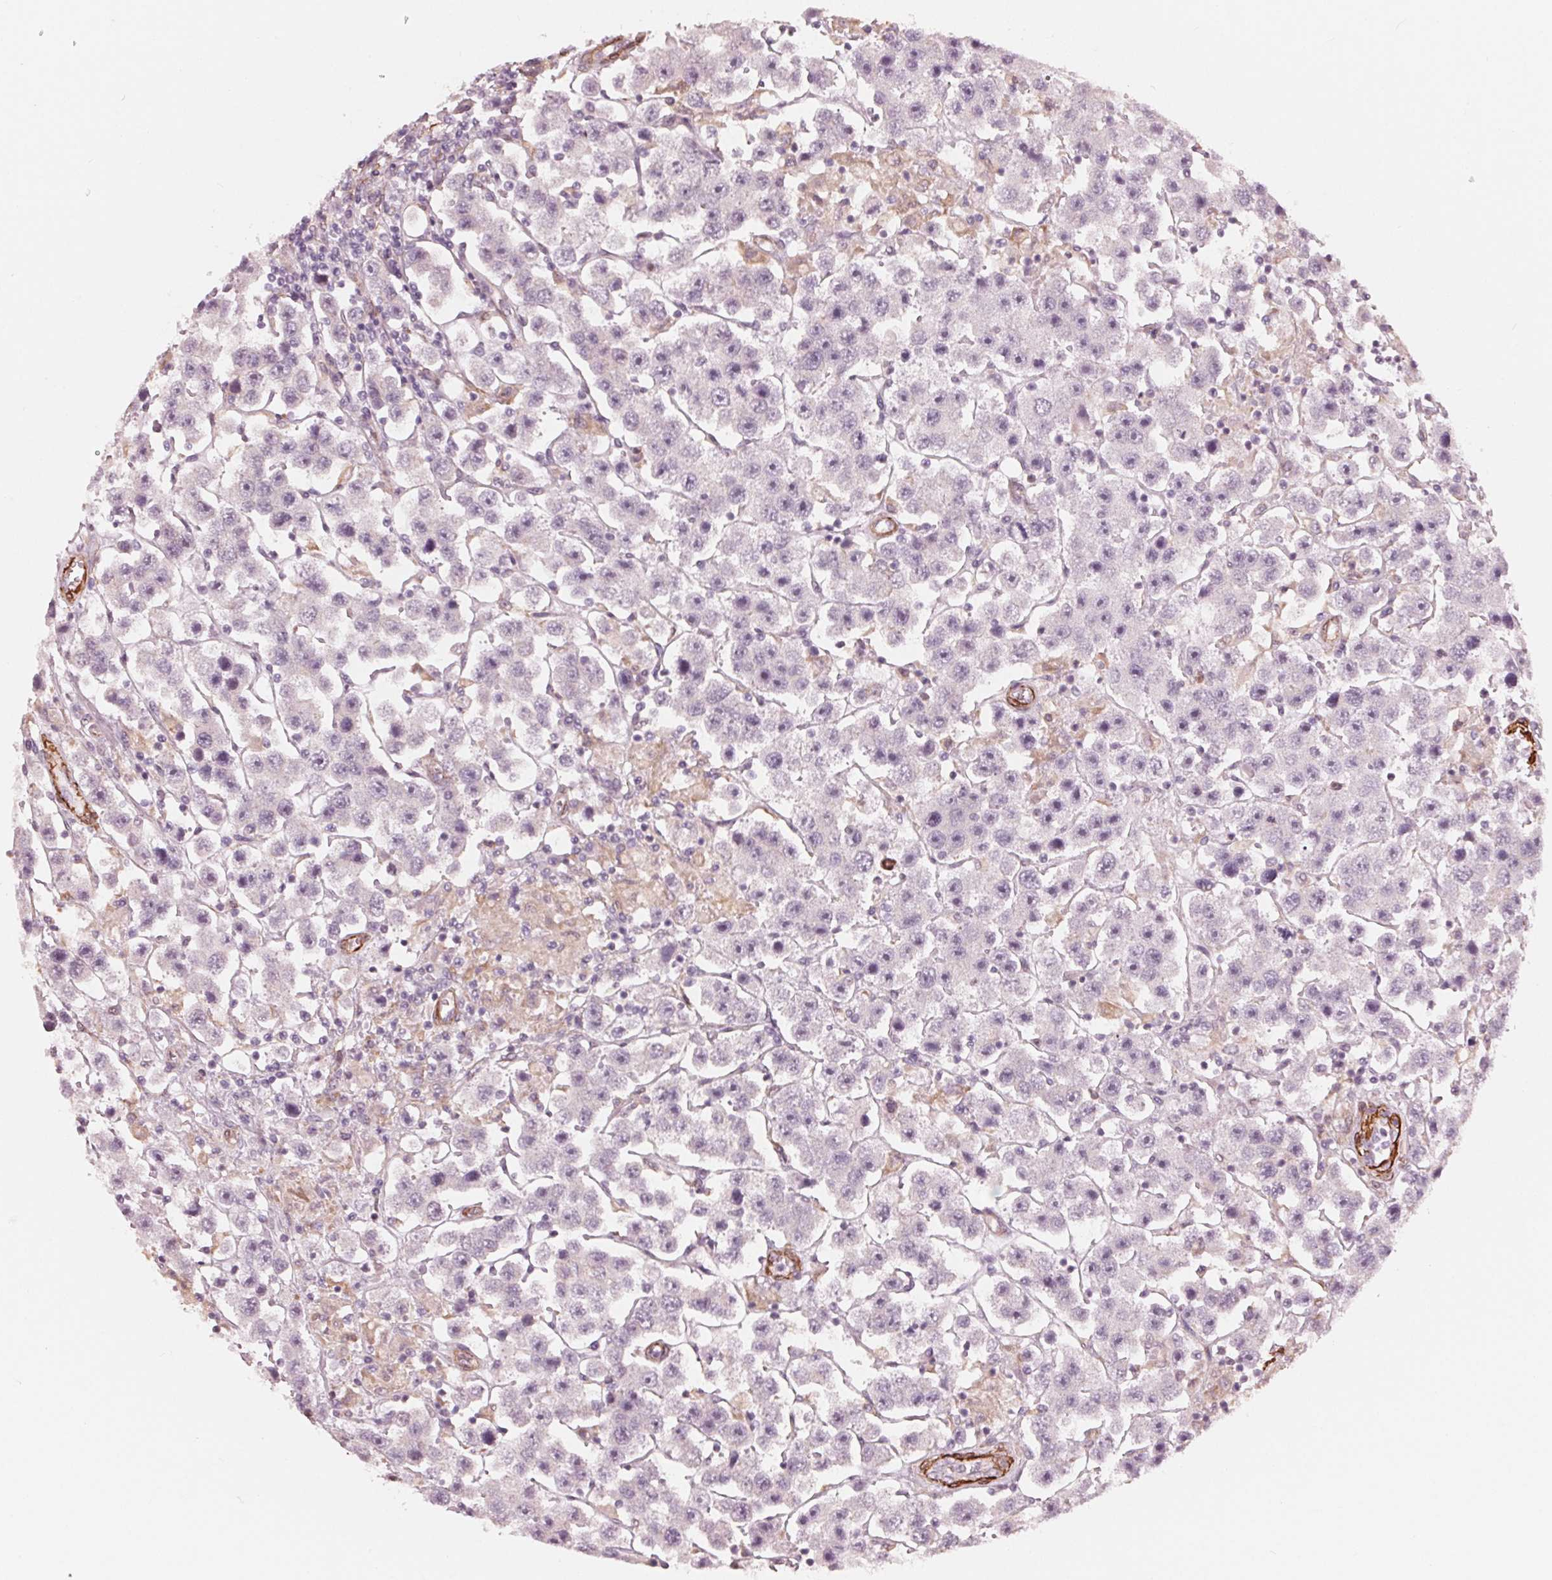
{"staining": {"intensity": "negative", "quantity": "none", "location": "none"}, "tissue": "testis cancer", "cell_type": "Tumor cells", "image_type": "cancer", "snomed": [{"axis": "morphology", "description": "Seminoma, NOS"}, {"axis": "topography", "description": "Testis"}], "caption": "DAB (3,3'-diaminobenzidine) immunohistochemical staining of human seminoma (testis) demonstrates no significant expression in tumor cells. (Brightfield microscopy of DAB (3,3'-diaminobenzidine) immunohistochemistry (IHC) at high magnification).", "gene": "MIER3", "patient": {"sex": "male", "age": 45}}